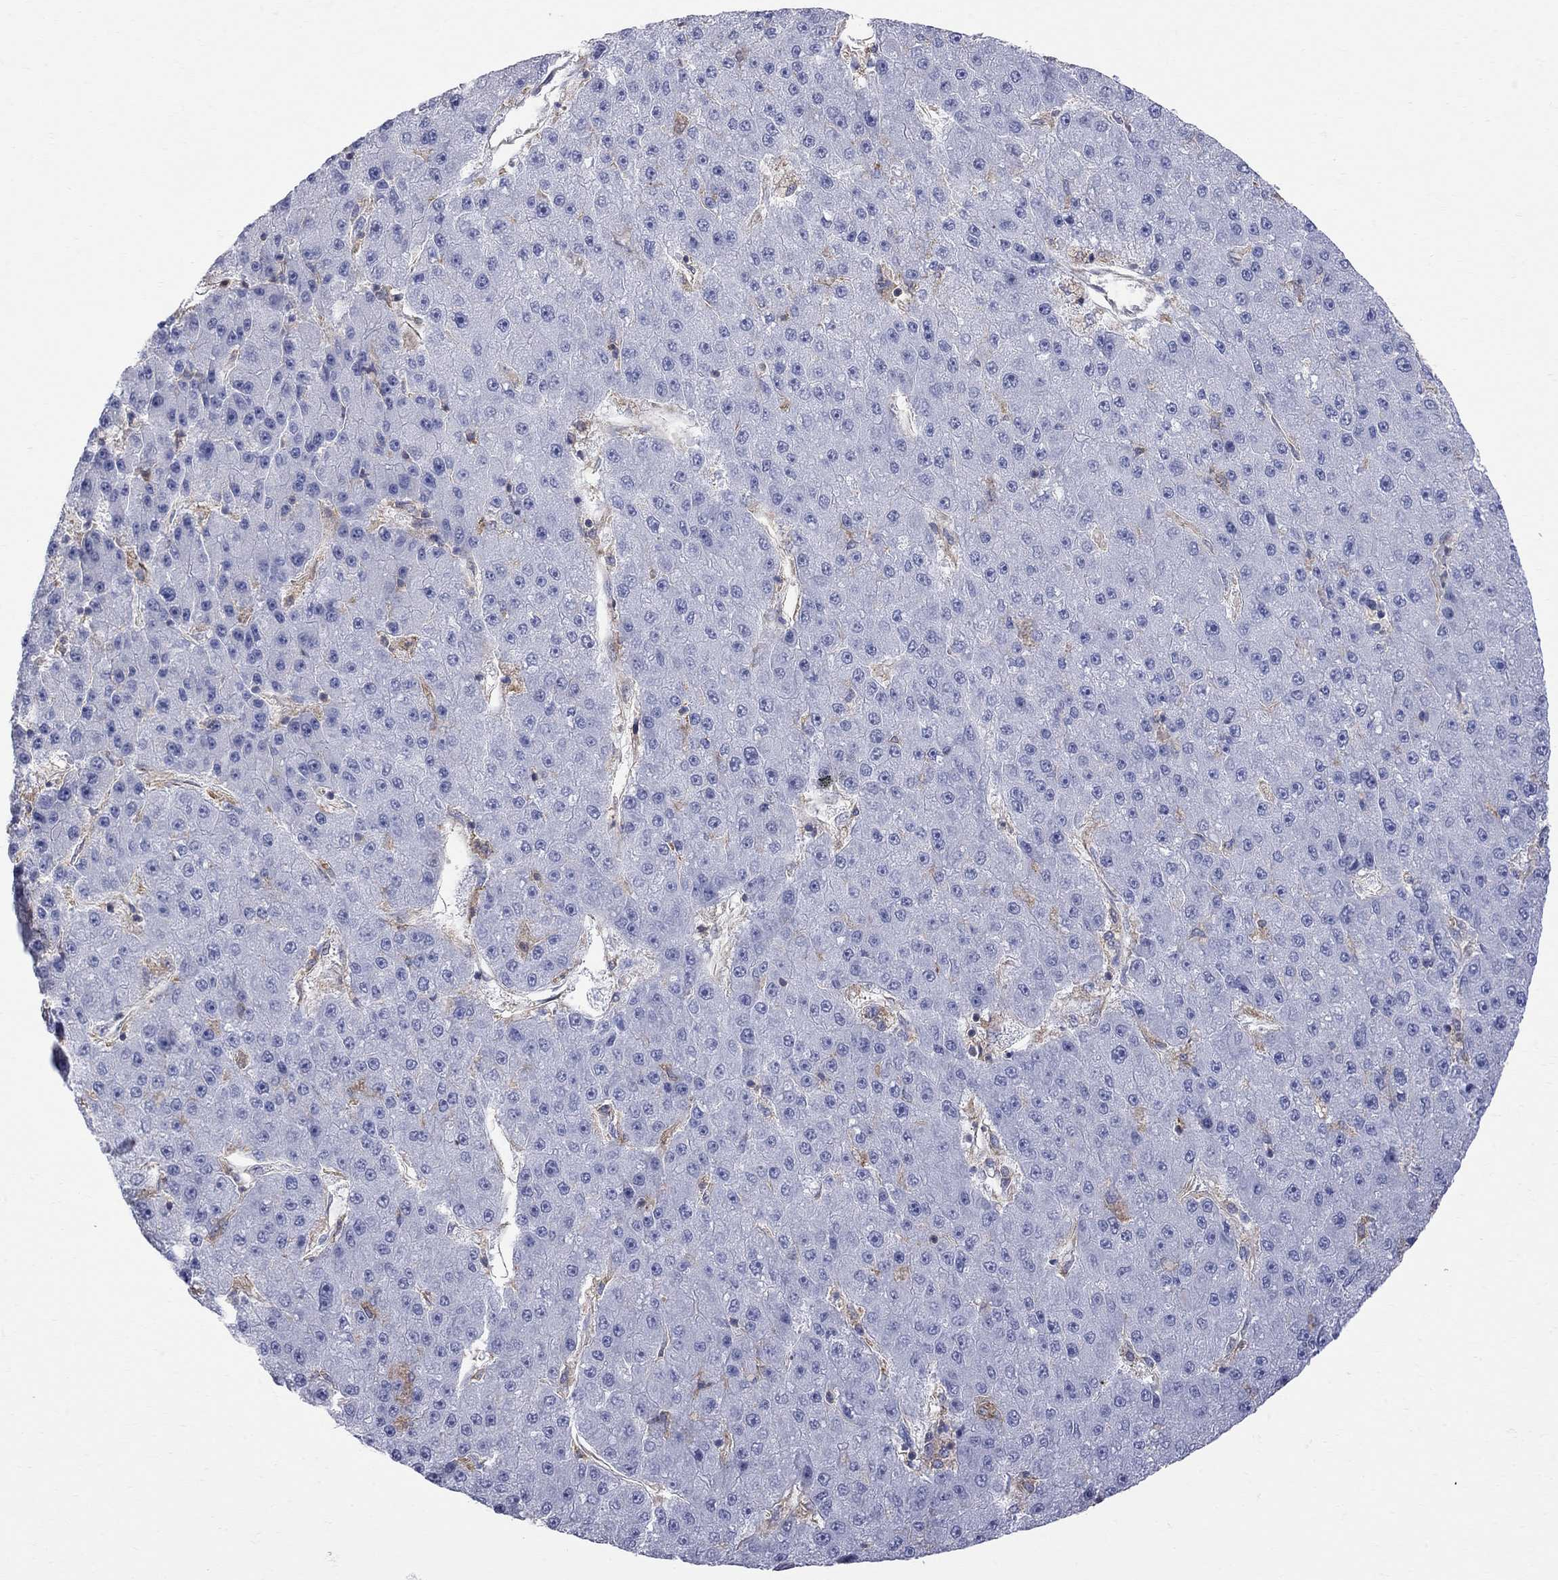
{"staining": {"intensity": "negative", "quantity": "none", "location": "none"}, "tissue": "liver cancer", "cell_type": "Tumor cells", "image_type": "cancer", "snomed": [{"axis": "morphology", "description": "Carcinoma, Hepatocellular, NOS"}, {"axis": "topography", "description": "Liver"}], "caption": "Tumor cells are negative for brown protein staining in liver hepatocellular carcinoma.", "gene": "ABI3", "patient": {"sex": "male", "age": 67}}